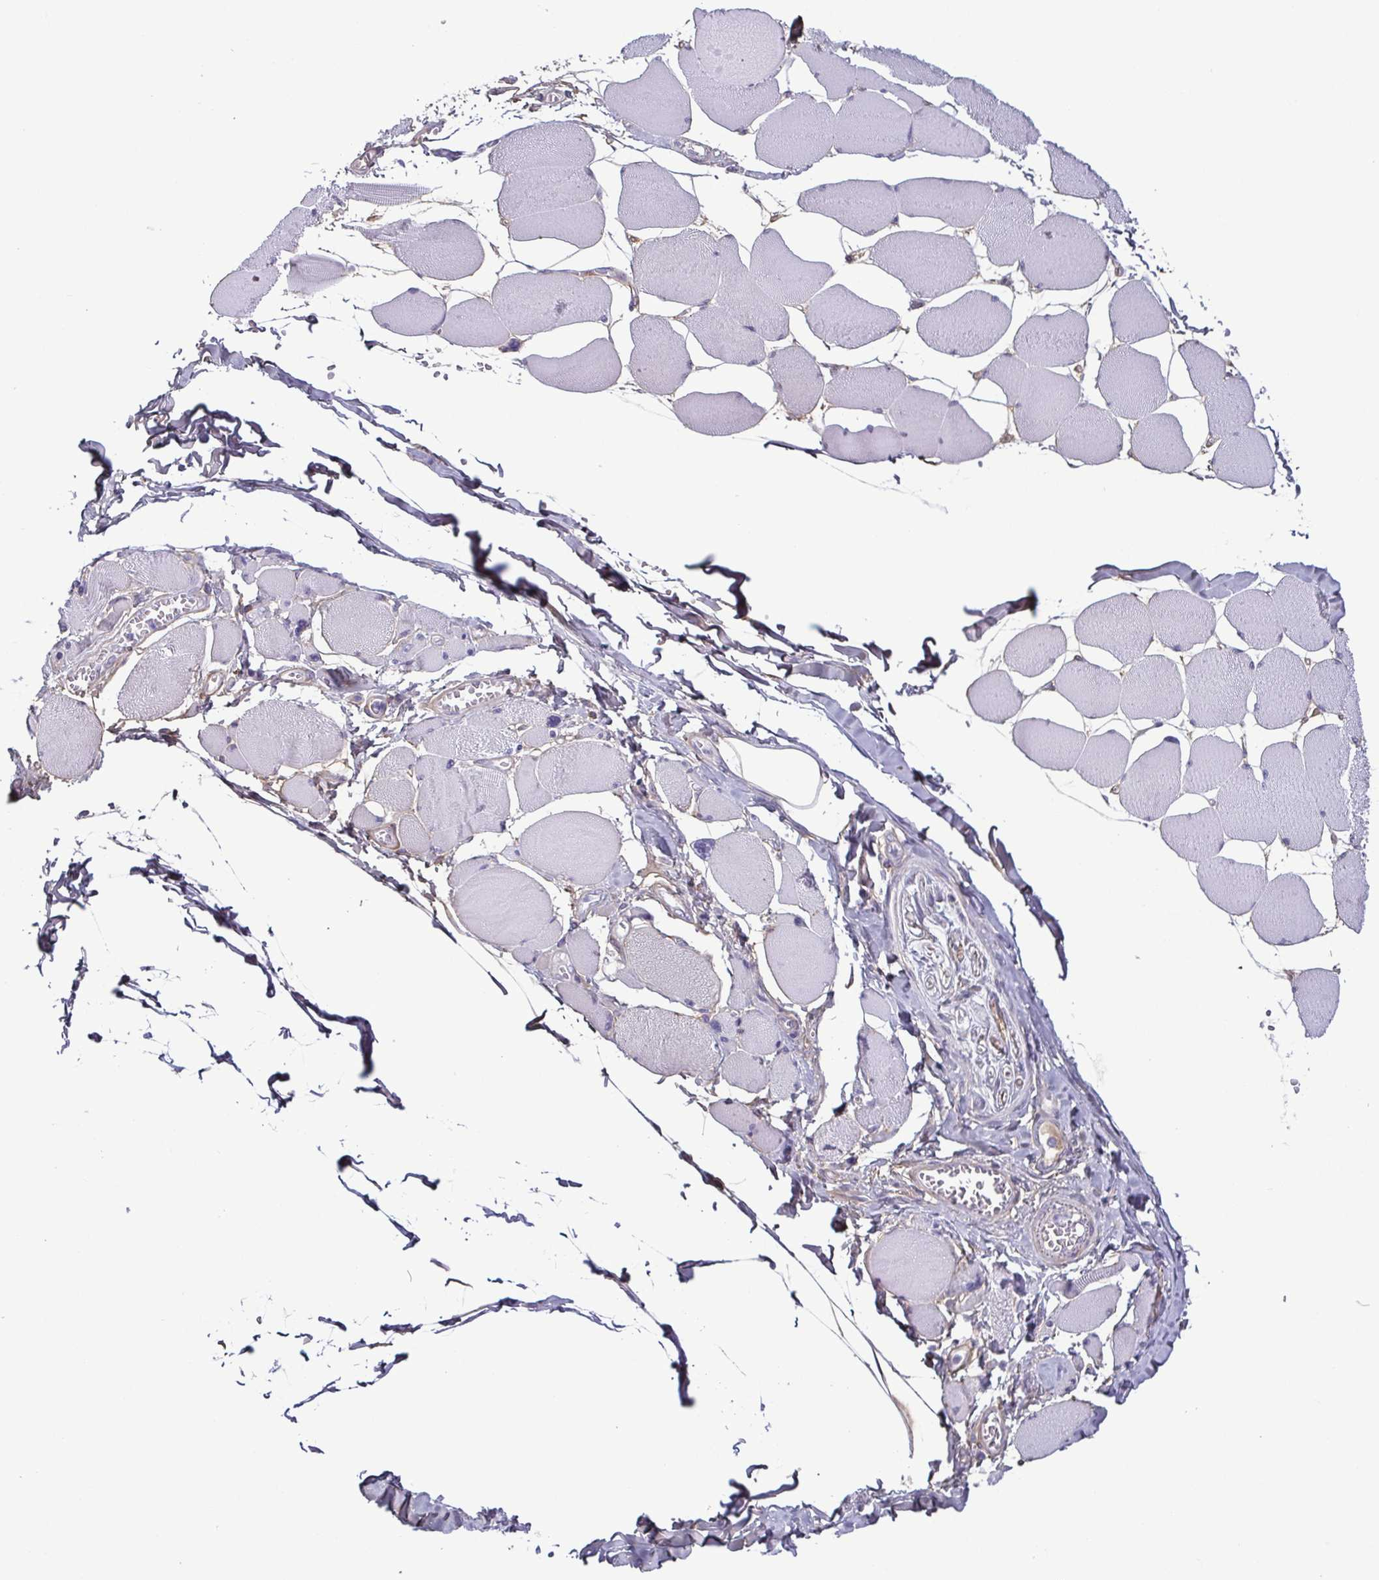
{"staining": {"intensity": "negative", "quantity": "none", "location": "none"}, "tissue": "skeletal muscle", "cell_type": "Myocytes", "image_type": "normal", "snomed": [{"axis": "morphology", "description": "Normal tissue, NOS"}, {"axis": "topography", "description": "Skeletal muscle"}], "caption": "This is an immunohistochemistry (IHC) histopathology image of normal skeletal muscle. There is no expression in myocytes.", "gene": "ECM1", "patient": {"sex": "female", "age": 75}}